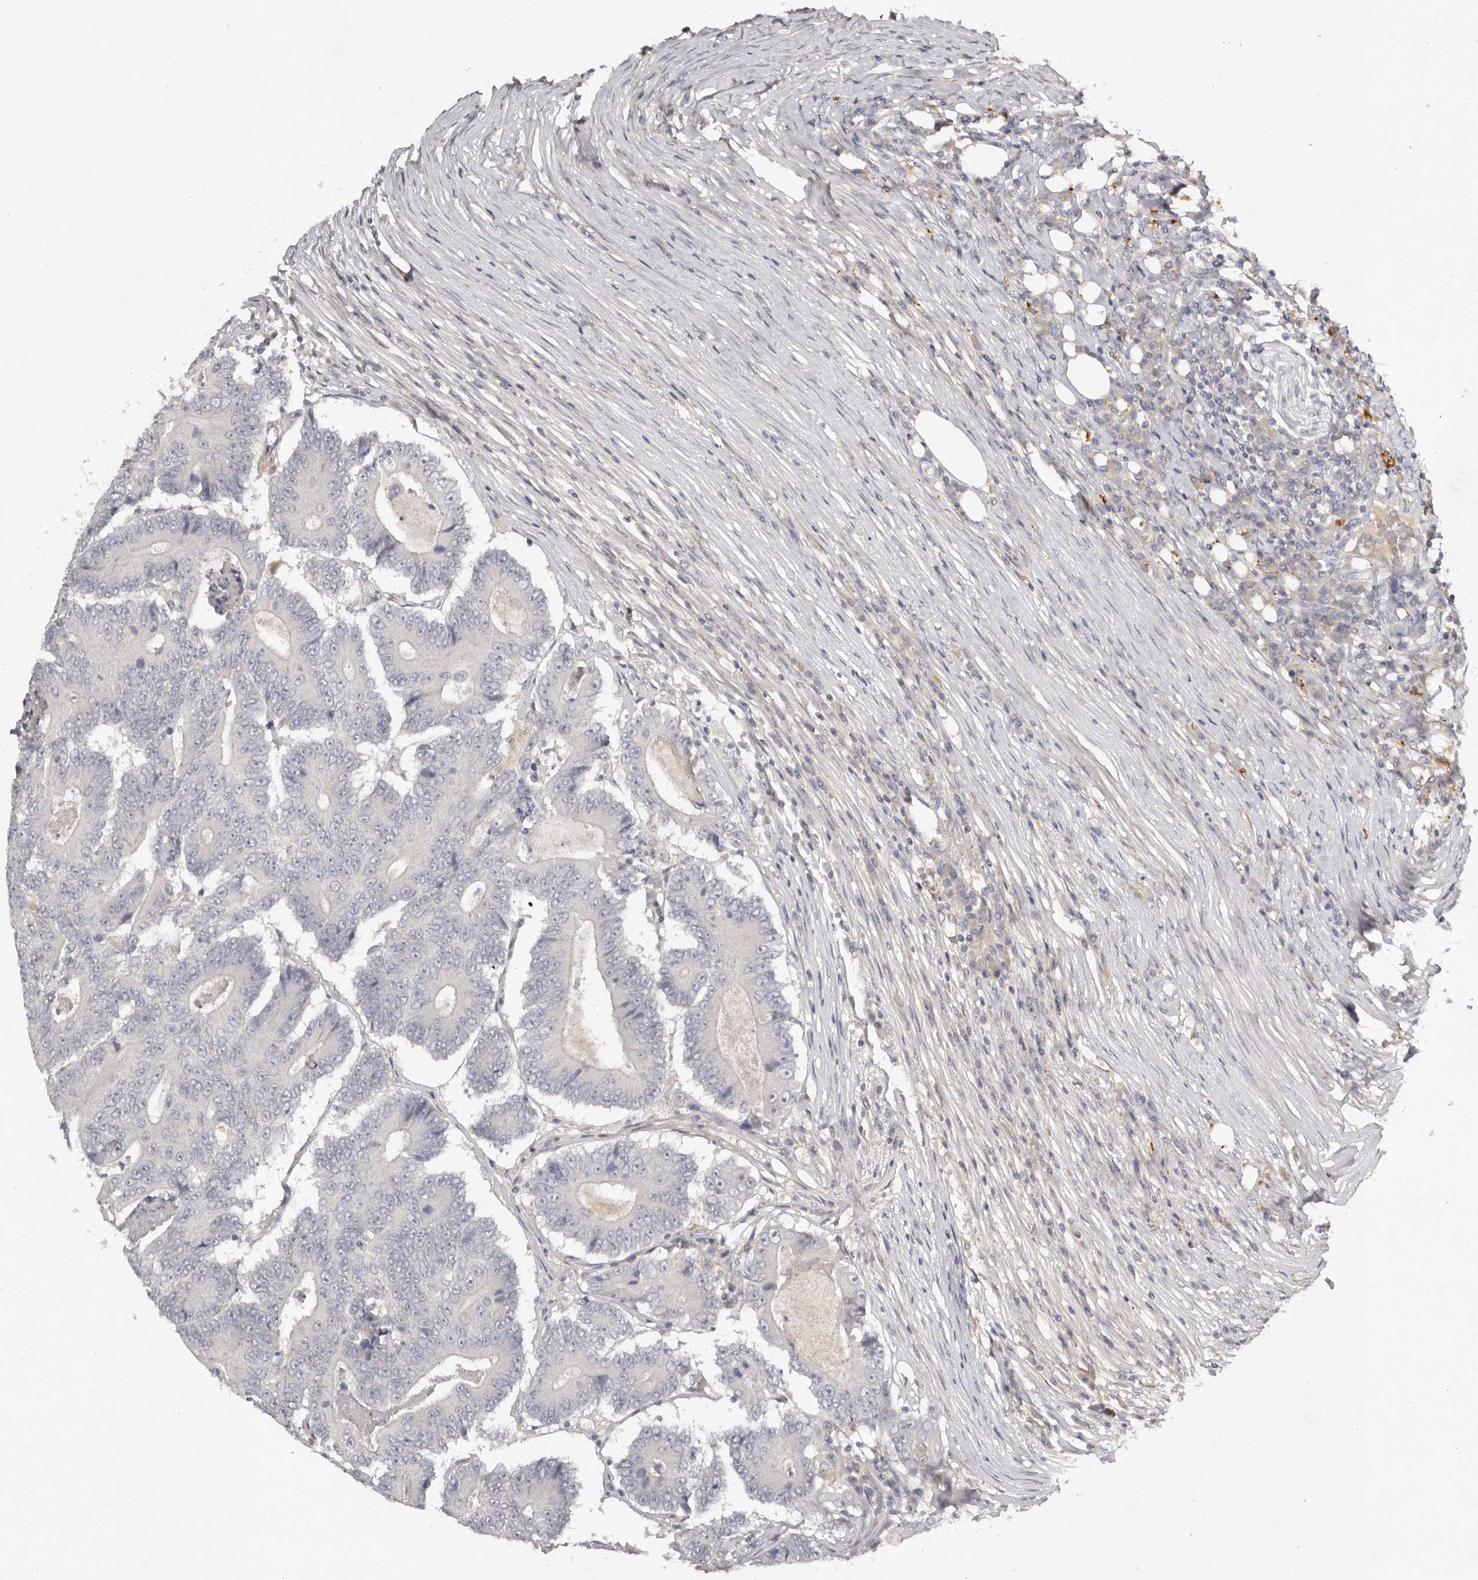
{"staining": {"intensity": "negative", "quantity": "none", "location": "none"}, "tissue": "colorectal cancer", "cell_type": "Tumor cells", "image_type": "cancer", "snomed": [{"axis": "morphology", "description": "Adenocarcinoma, NOS"}, {"axis": "topography", "description": "Colon"}], "caption": "High magnification brightfield microscopy of colorectal adenocarcinoma stained with DAB (3,3'-diaminobenzidine) (brown) and counterstained with hematoxylin (blue): tumor cells show no significant positivity.", "gene": "SCUBE2", "patient": {"sex": "male", "age": 83}}